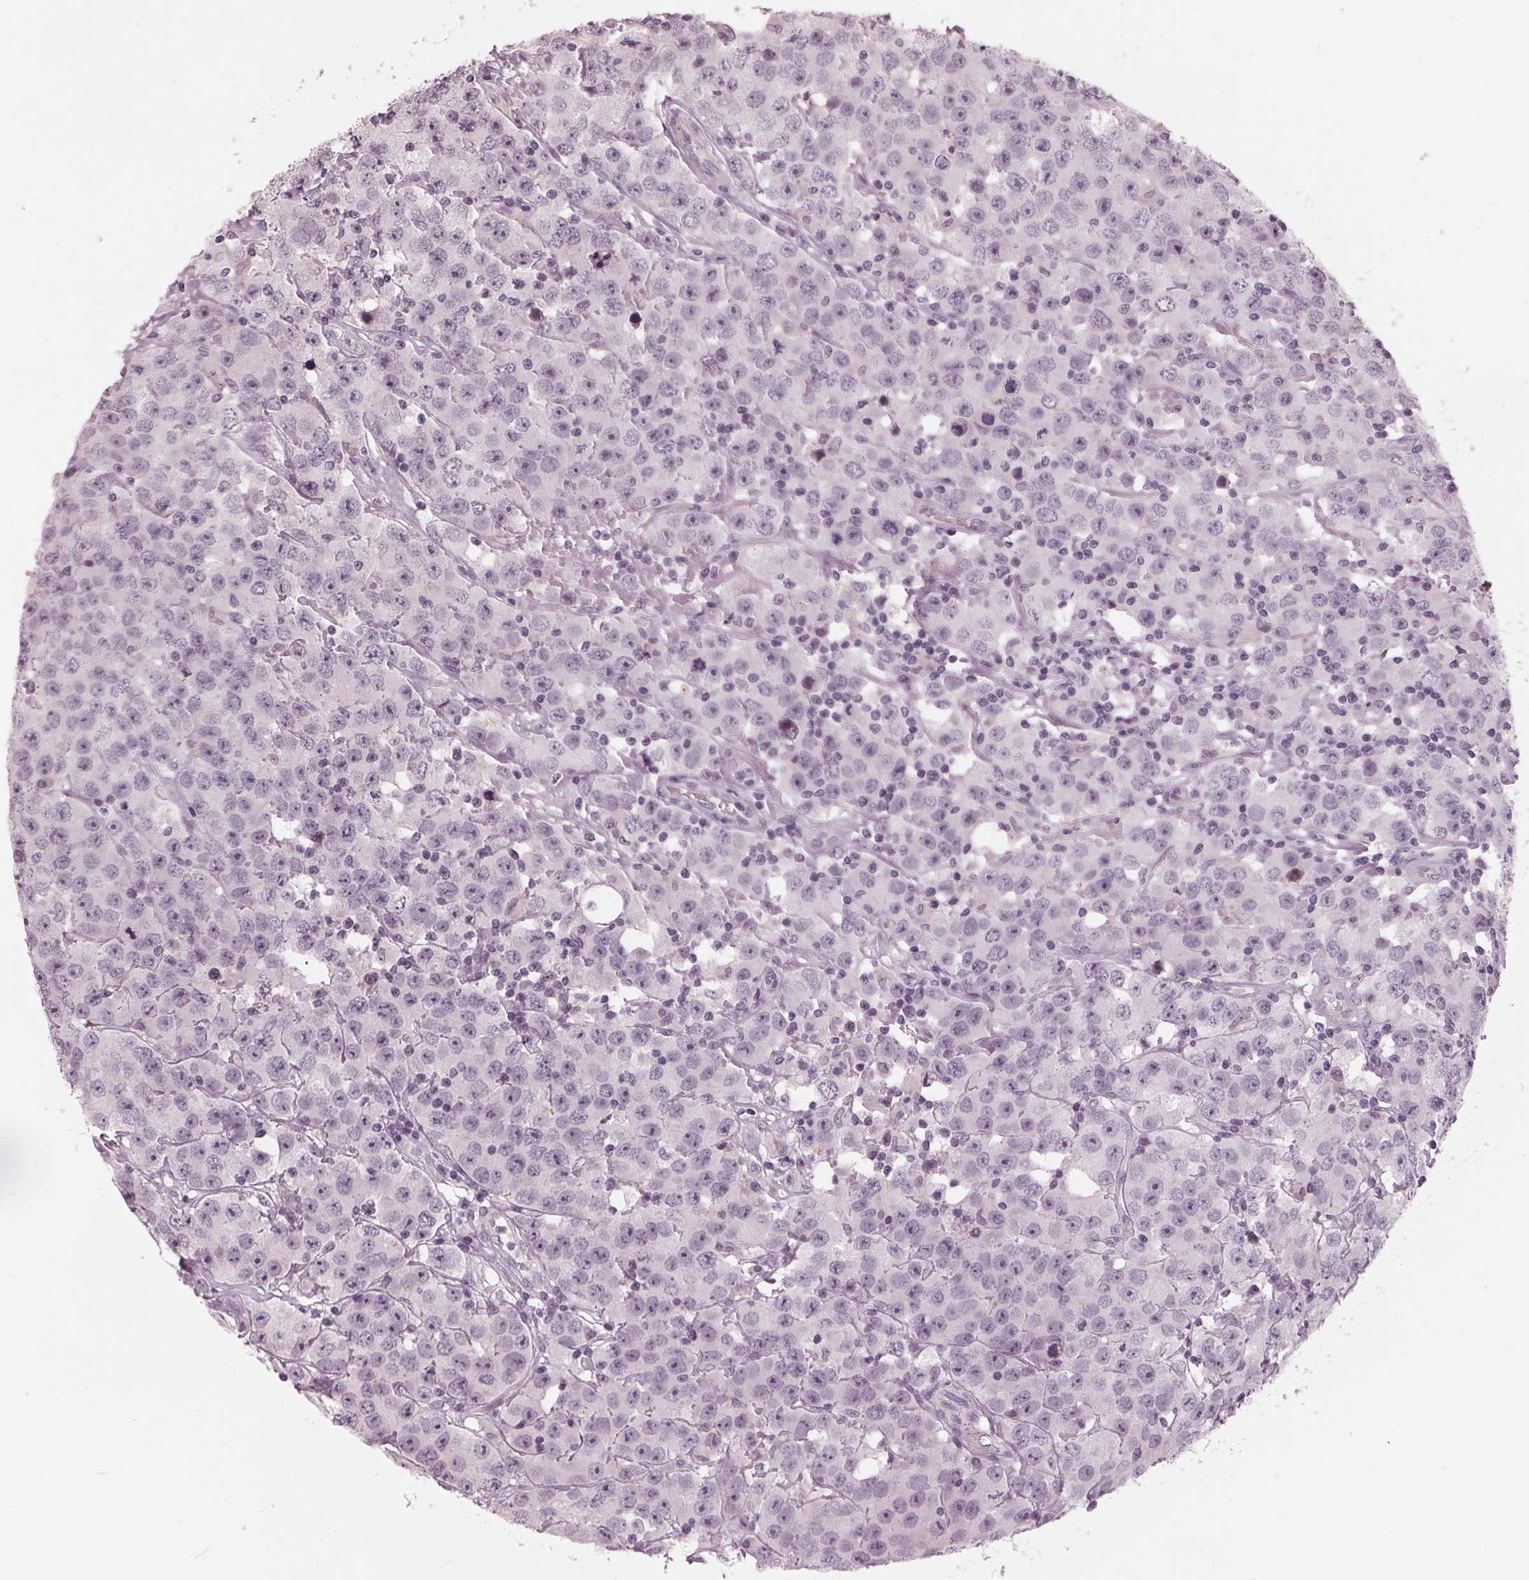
{"staining": {"intensity": "negative", "quantity": "none", "location": "none"}, "tissue": "testis cancer", "cell_type": "Tumor cells", "image_type": "cancer", "snomed": [{"axis": "morphology", "description": "Seminoma, NOS"}, {"axis": "topography", "description": "Testis"}], "caption": "Tumor cells show no significant expression in seminoma (testis).", "gene": "ADPRHL1", "patient": {"sex": "male", "age": 52}}